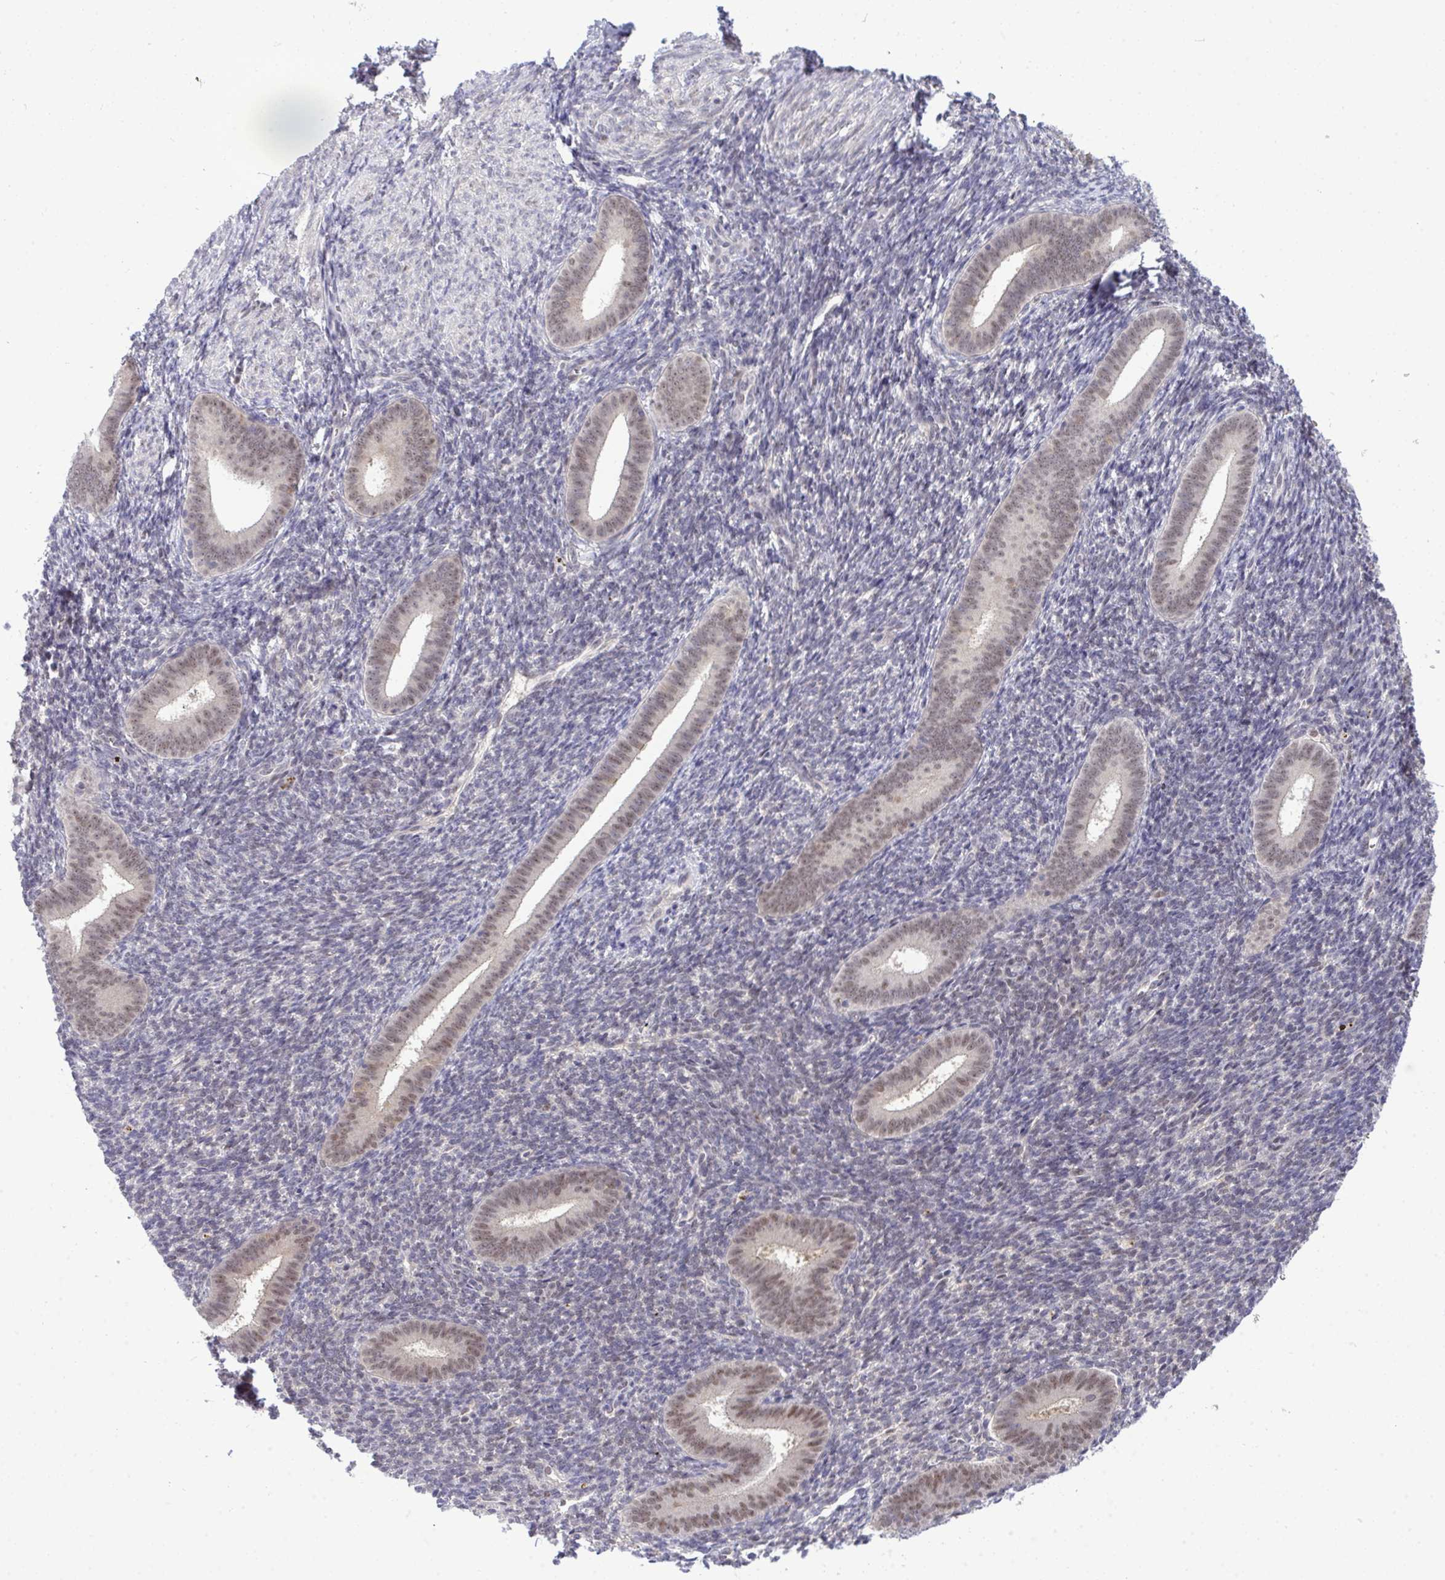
{"staining": {"intensity": "negative", "quantity": "none", "location": "none"}, "tissue": "endometrium", "cell_type": "Cells in endometrial stroma", "image_type": "normal", "snomed": [{"axis": "morphology", "description": "Normal tissue, NOS"}, {"axis": "topography", "description": "Endometrium"}], "caption": "IHC histopathology image of benign endometrium: human endometrium stained with DAB exhibits no significant protein expression in cells in endometrial stroma. (Brightfield microscopy of DAB IHC at high magnification).", "gene": "THOP1", "patient": {"sex": "female", "age": 25}}